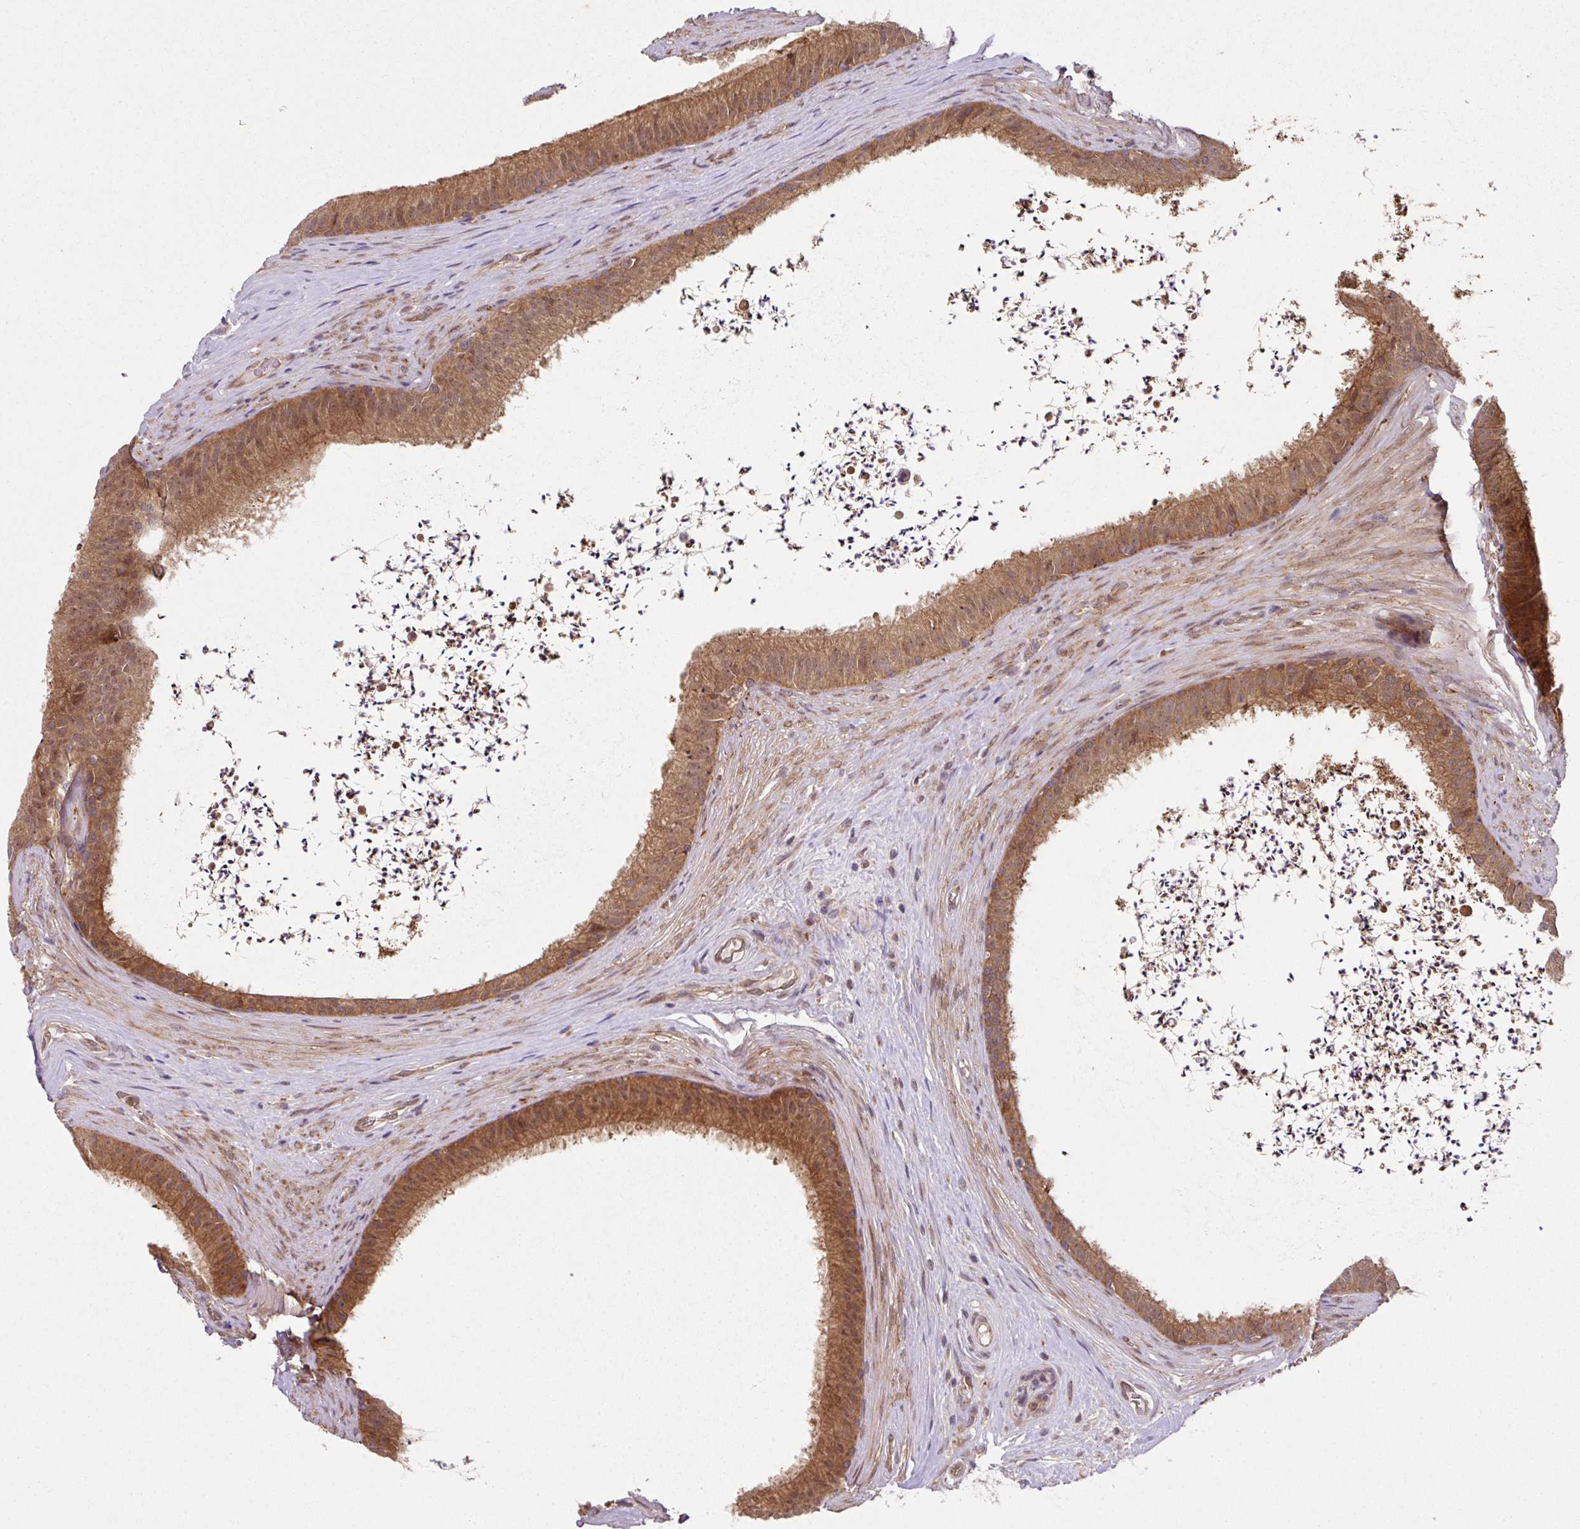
{"staining": {"intensity": "moderate", "quantity": ">75%", "location": "cytoplasmic/membranous"}, "tissue": "epididymis", "cell_type": "Glandular cells", "image_type": "normal", "snomed": [{"axis": "morphology", "description": "Normal tissue, NOS"}, {"axis": "topography", "description": "Testis"}, {"axis": "topography", "description": "Epididymis"}], "caption": "IHC of benign epididymis exhibits medium levels of moderate cytoplasmic/membranous expression in approximately >75% of glandular cells.", "gene": "CAMLG", "patient": {"sex": "male", "age": 41}}